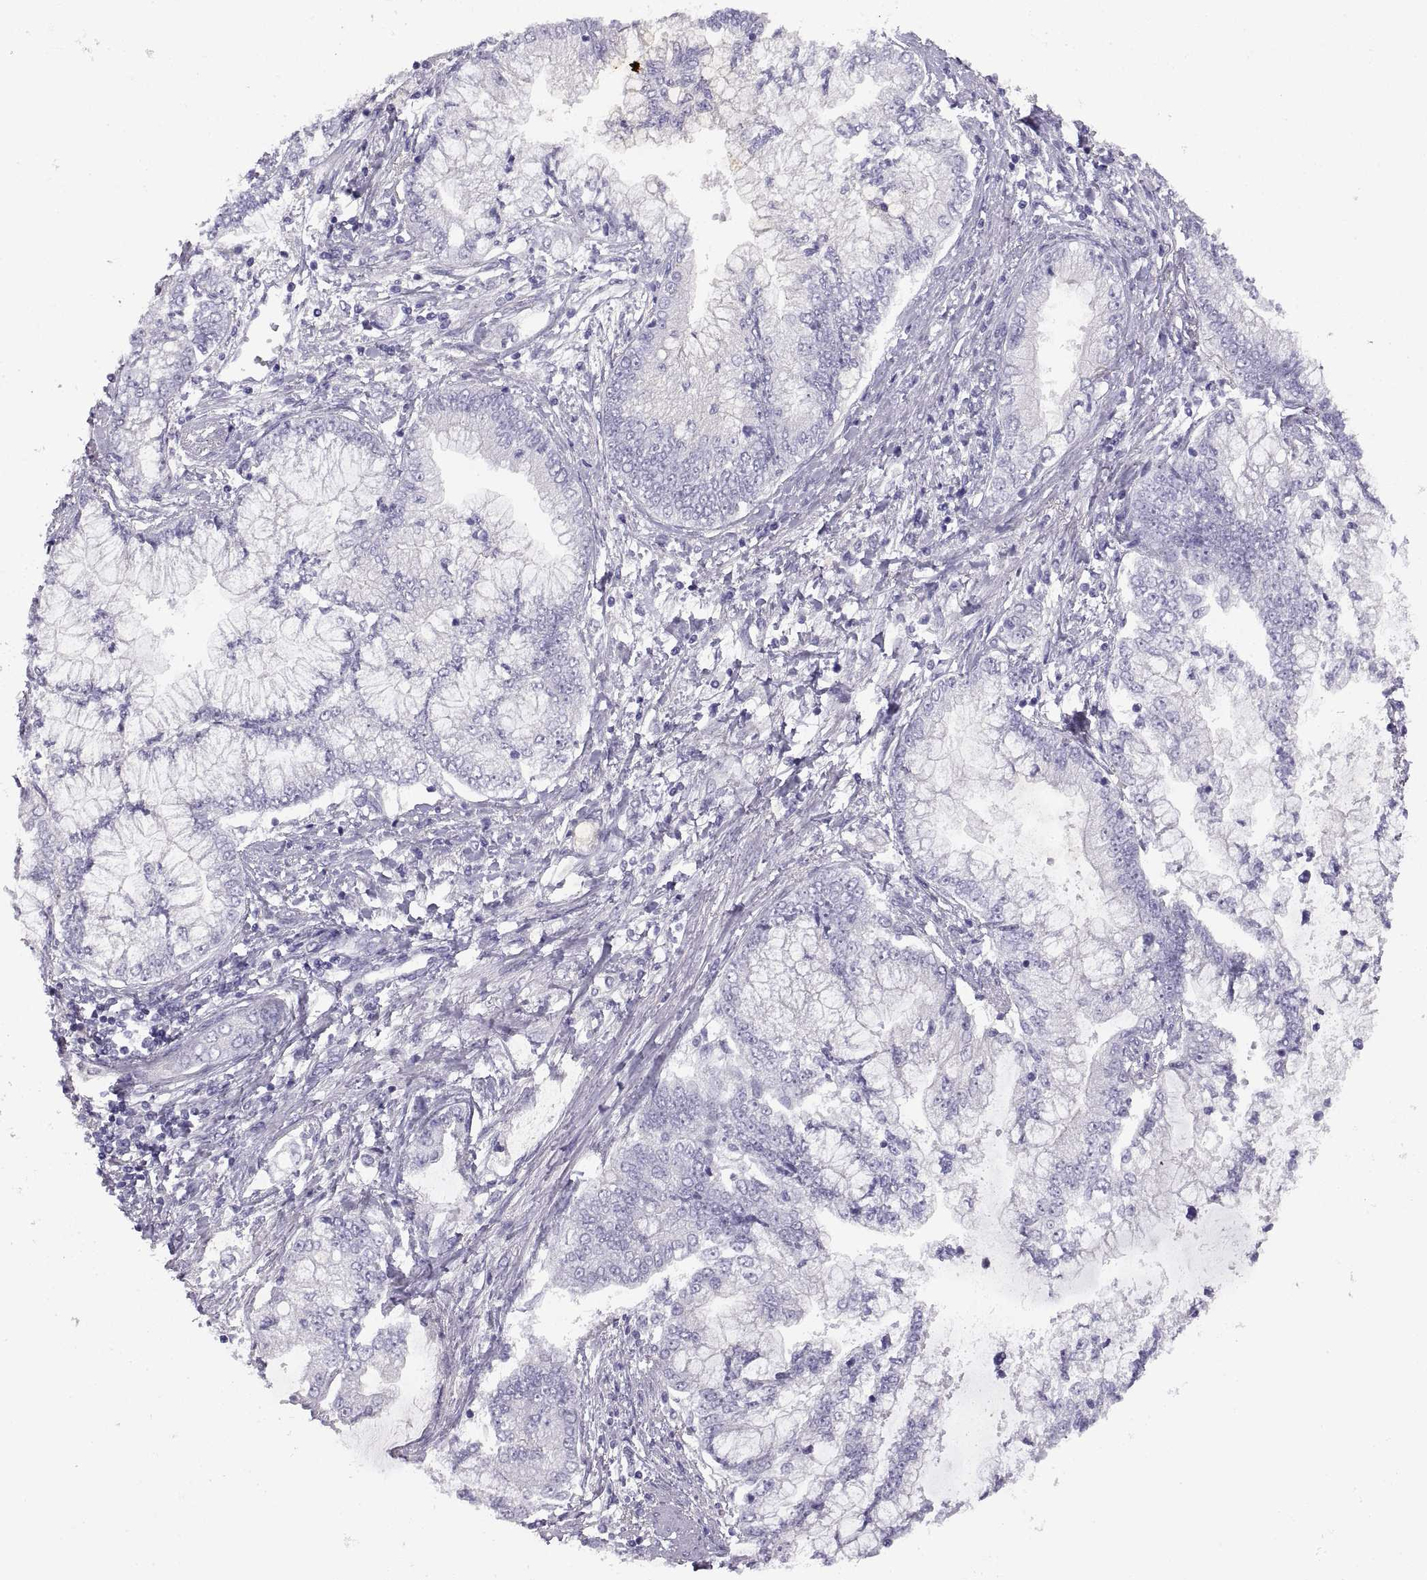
{"staining": {"intensity": "negative", "quantity": "none", "location": "none"}, "tissue": "stomach cancer", "cell_type": "Tumor cells", "image_type": "cancer", "snomed": [{"axis": "morphology", "description": "Adenocarcinoma, NOS"}, {"axis": "topography", "description": "Stomach, upper"}], "caption": "Micrograph shows no significant protein positivity in tumor cells of stomach cancer. (Immunohistochemistry, brightfield microscopy, high magnification).", "gene": "CRYBB3", "patient": {"sex": "female", "age": 74}}